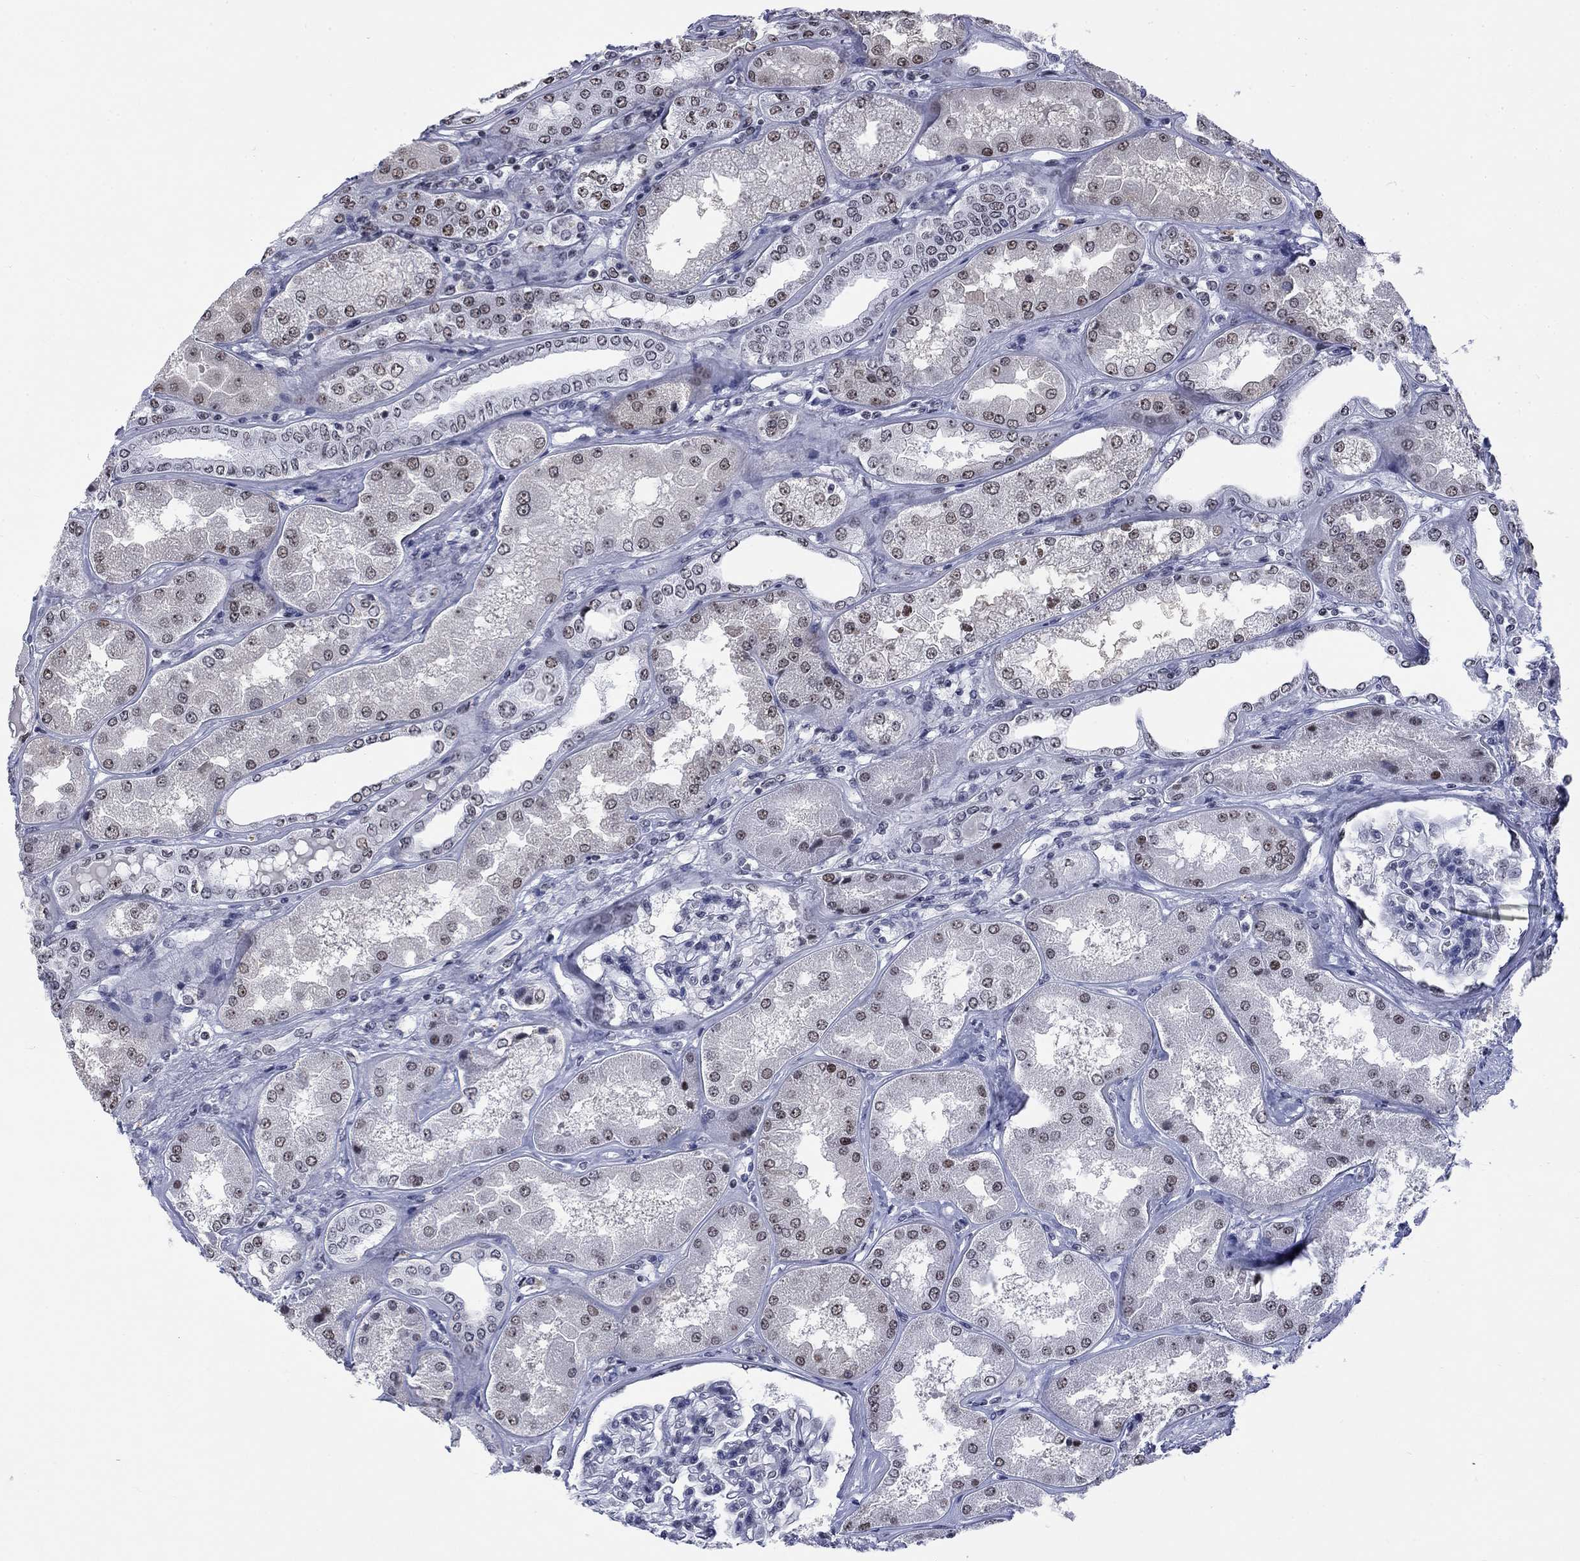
{"staining": {"intensity": "negative", "quantity": "none", "location": "none"}, "tissue": "kidney", "cell_type": "Cells in glomeruli", "image_type": "normal", "snomed": [{"axis": "morphology", "description": "Normal tissue, NOS"}, {"axis": "topography", "description": "Kidney"}], "caption": "Immunohistochemistry (IHC) of unremarkable kidney exhibits no expression in cells in glomeruli. (DAB (3,3'-diaminobenzidine) immunohistochemistry, high magnification).", "gene": "CSRNP3", "patient": {"sex": "female", "age": 56}}